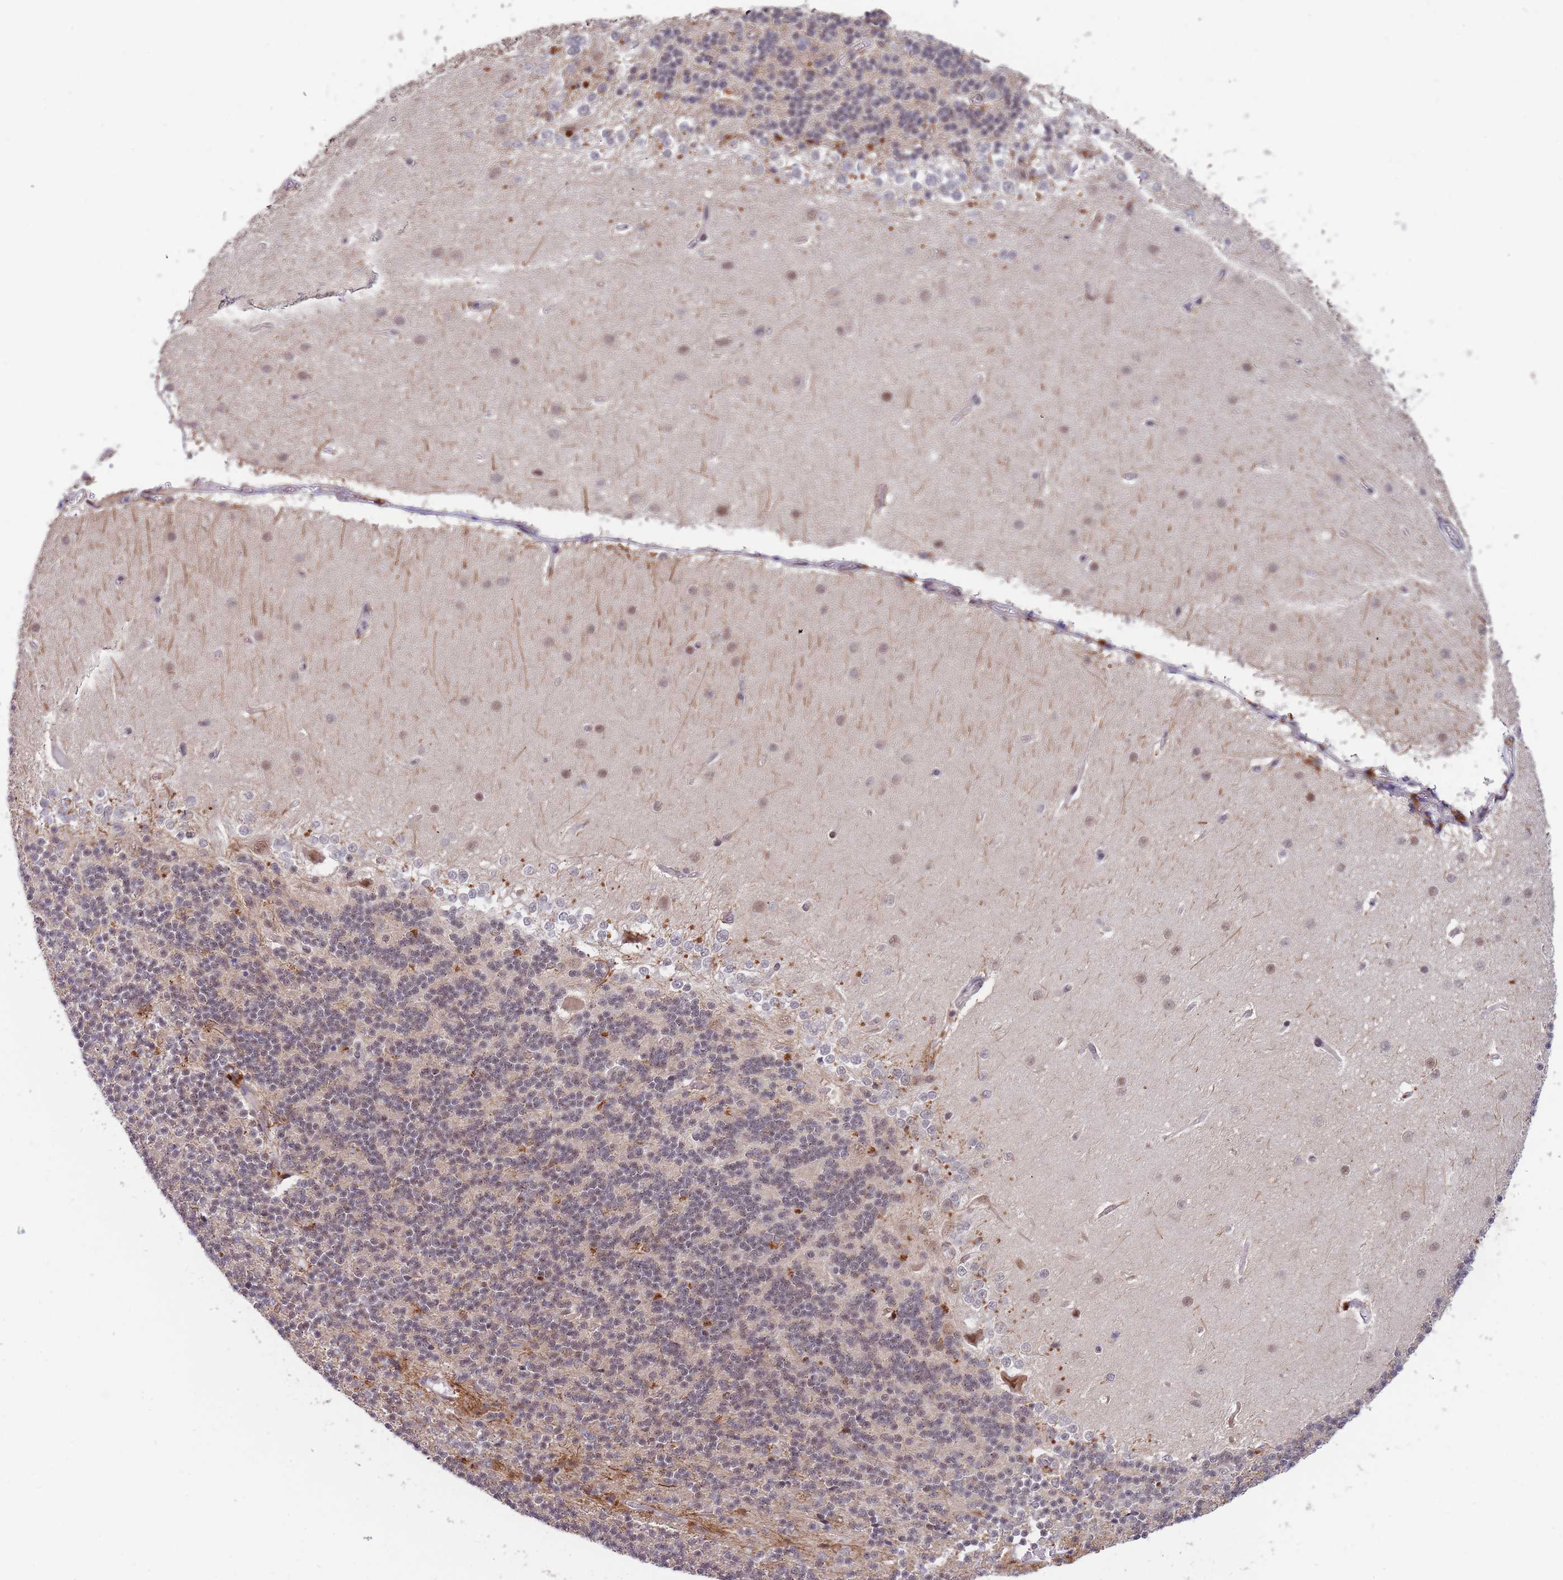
{"staining": {"intensity": "moderate", "quantity": "25%-75%", "location": "cytoplasmic/membranous,nuclear"}, "tissue": "cerebellum", "cell_type": "Cells in granular layer", "image_type": "normal", "snomed": [{"axis": "morphology", "description": "Normal tissue, NOS"}, {"axis": "topography", "description": "Cerebellum"}], "caption": "Protein expression analysis of normal human cerebellum reveals moderate cytoplasmic/membranous,nuclear staining in approximately 25%-75% of cells in granular layer.", "gene": "BOD1L1", "patient": {"sex": "female", "age": 29}}